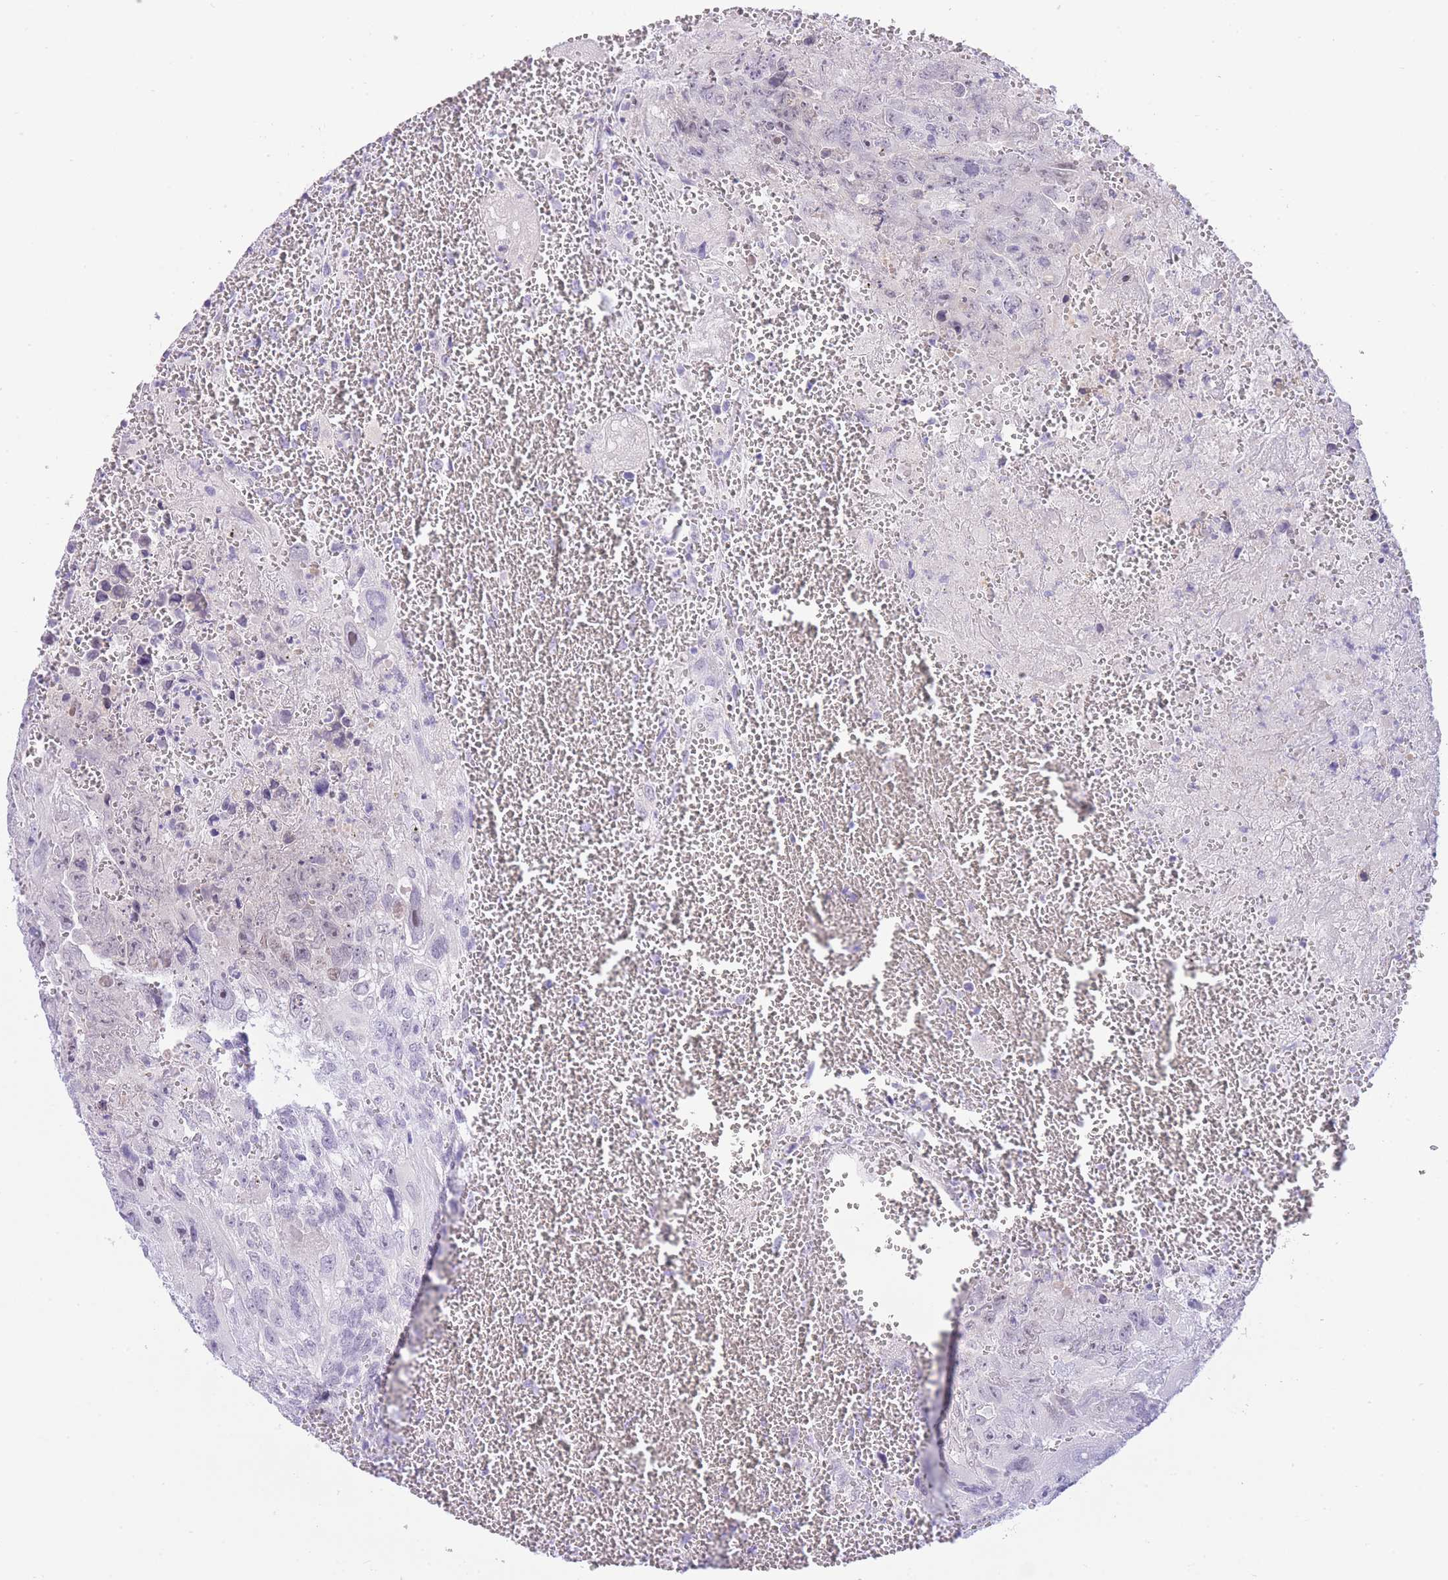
{"staining": {"intensity": "negative", "quantity": "none", "location": "none"}, "tissue": "testis cancer", "cell_type": "Tumor cells", "image_type": "cancer", "snomed": [{"axis": "morphology", "description": "Carcinoma, Embryonal, NOS"}, {"axis": "topography", "description": "Testis"}], "caption": "Testis cancer stained for a protein using immunohistochemistry exhibits no positivity tumor cells.", "gene": "ZNF212", "patient": {"sex": "male", "age": 28}}